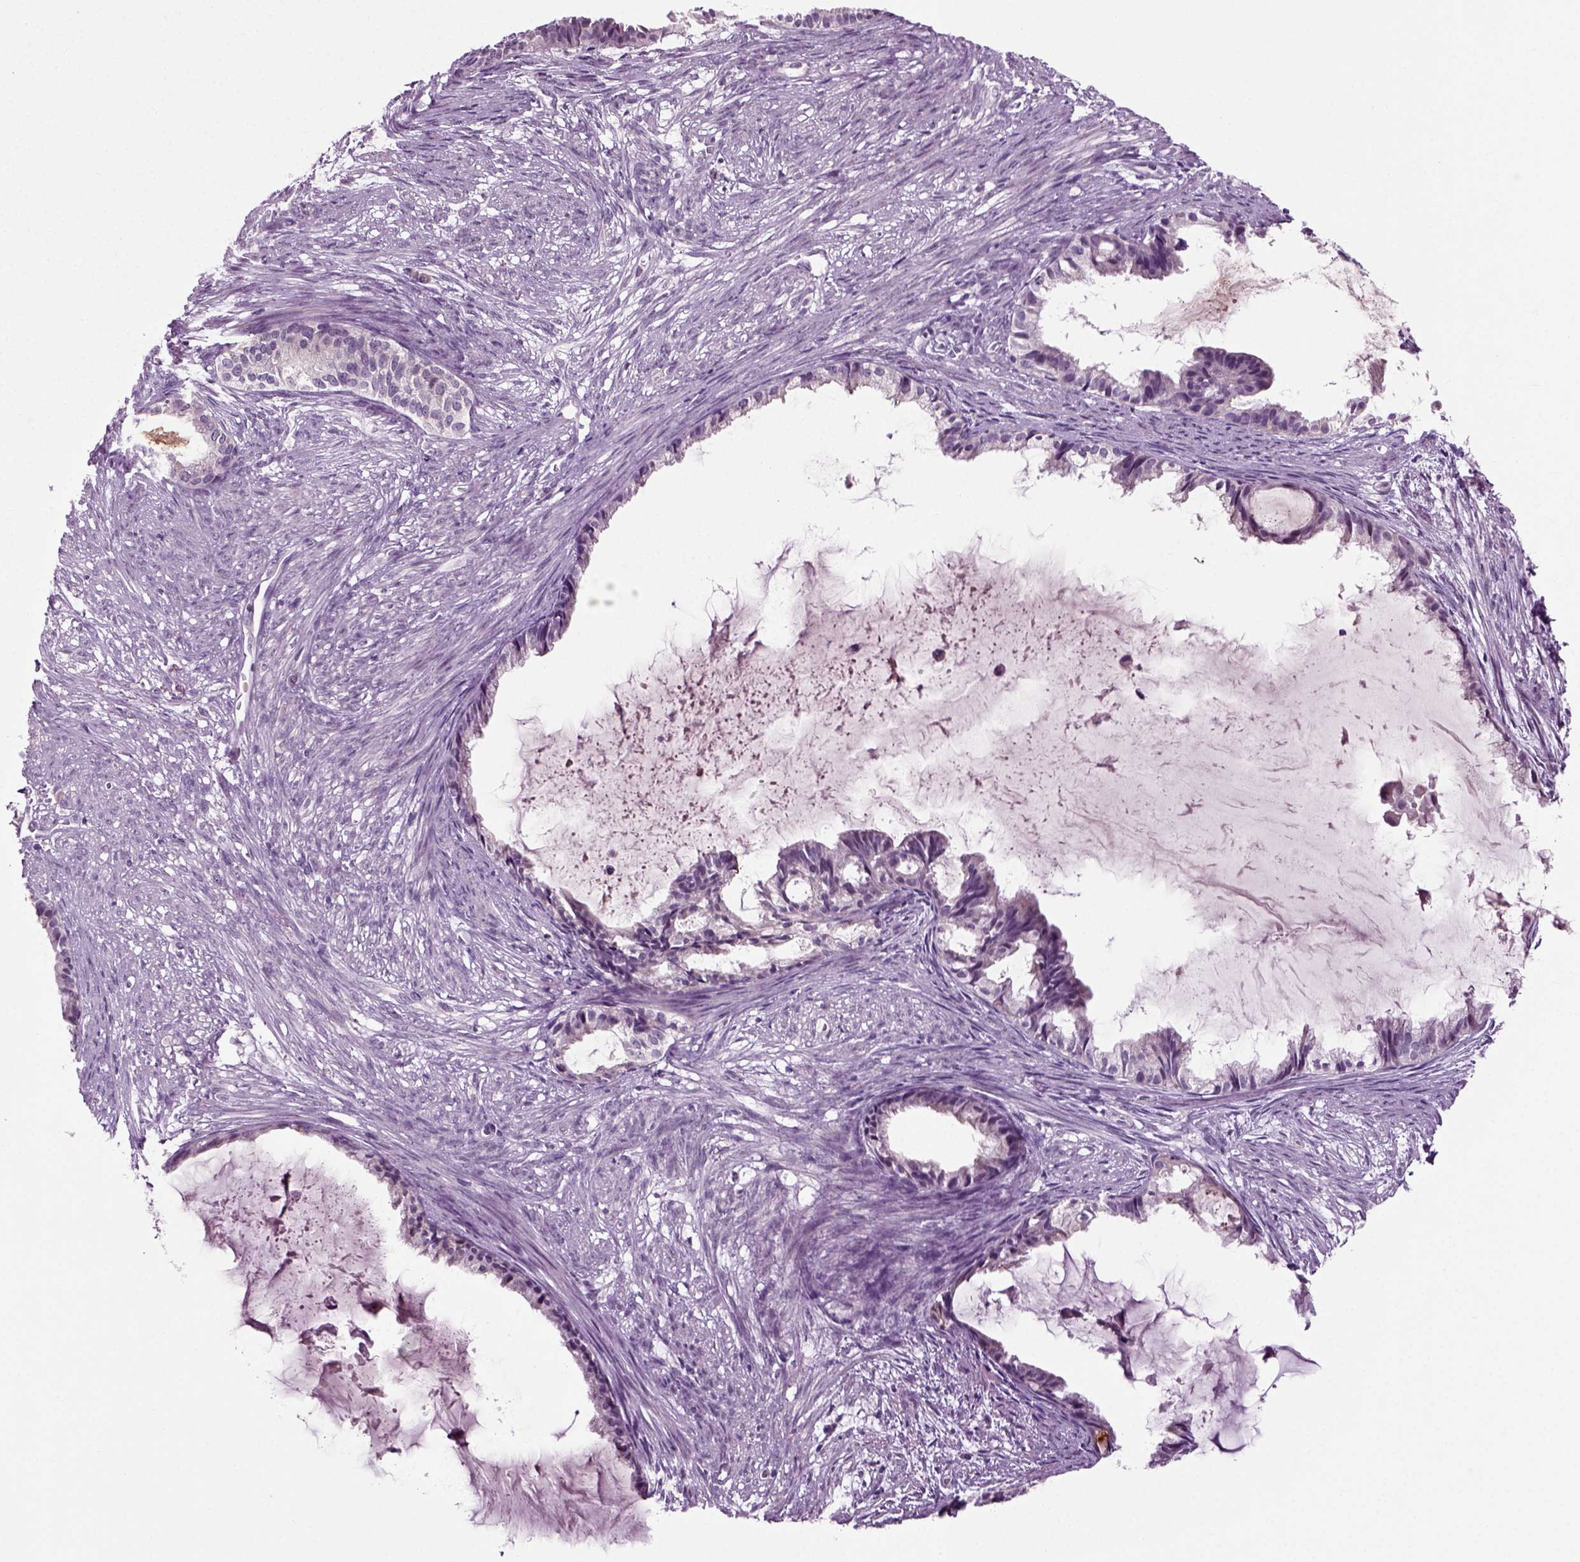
{"staining": {"intensity": "negative", "quantity": "none", "location": "none"}, "tissue": "endometrial cancer", "cell_type": "Tumor cells", "image_type": "cancer", "snomed": [{"axis": "morphology", "description": "Adenocarcinoma, NOS"}, {"axis": "topography", "description": "Endometrium"}], "caption": "Immunohistochemistry (IHC) micrograph of endometrial cancer (adenocarcinoma) stained for a protein (brown), which reveals no positivity in tumor cells.", "gene": "SPATA17", "patient": {"sex": "female", "age": 86}}